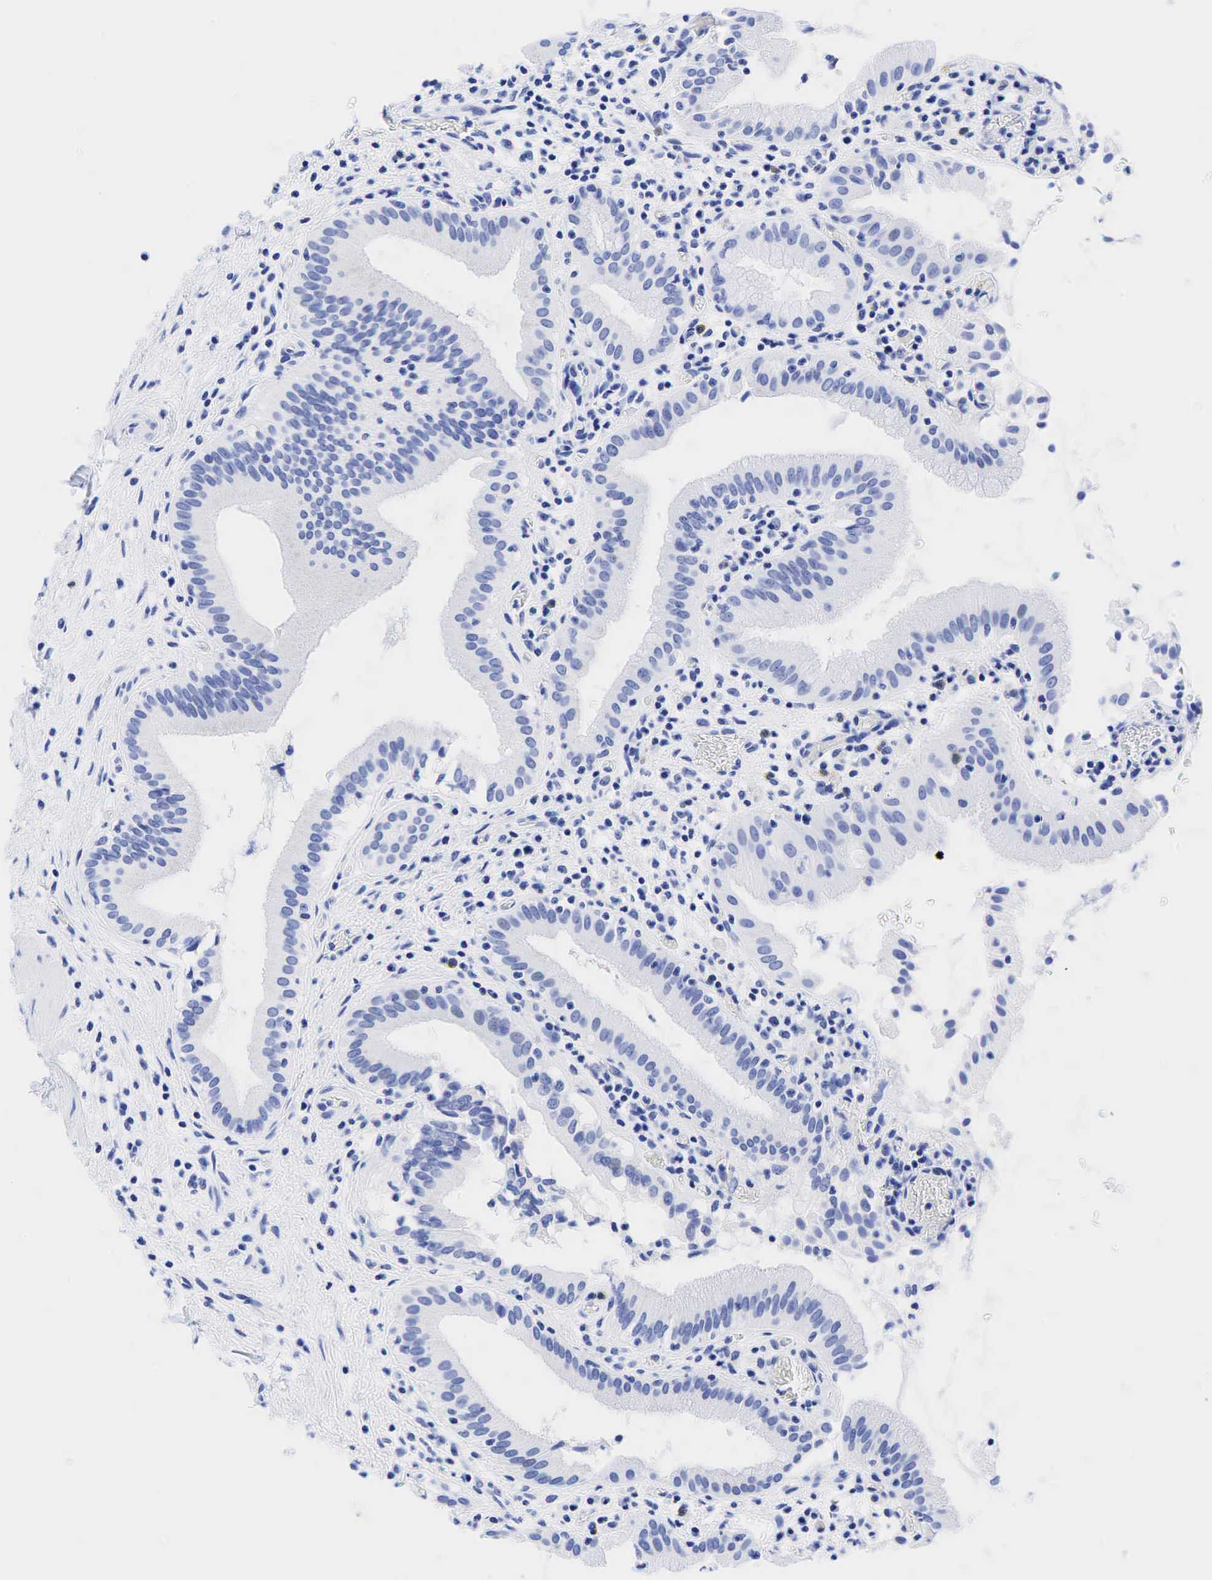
{"staining": {"intensity": "negative", "quantity": "none", "location": "none"}, "tissue": "gallbladder", "cell_type": "Glandular cells", "image_type": "normal", "snomed": [{"axis": "morphology", "description": "Normal tissue, NOS"}, {"axis": "topography", "description": "Gallbladder"}], "caption": "DAB immunohistochemical staining of normal human gallbladder reveals no significant staining in glandular cells.", "gene": "CHGA", "patient": {"sex": "male", "age": 73}}